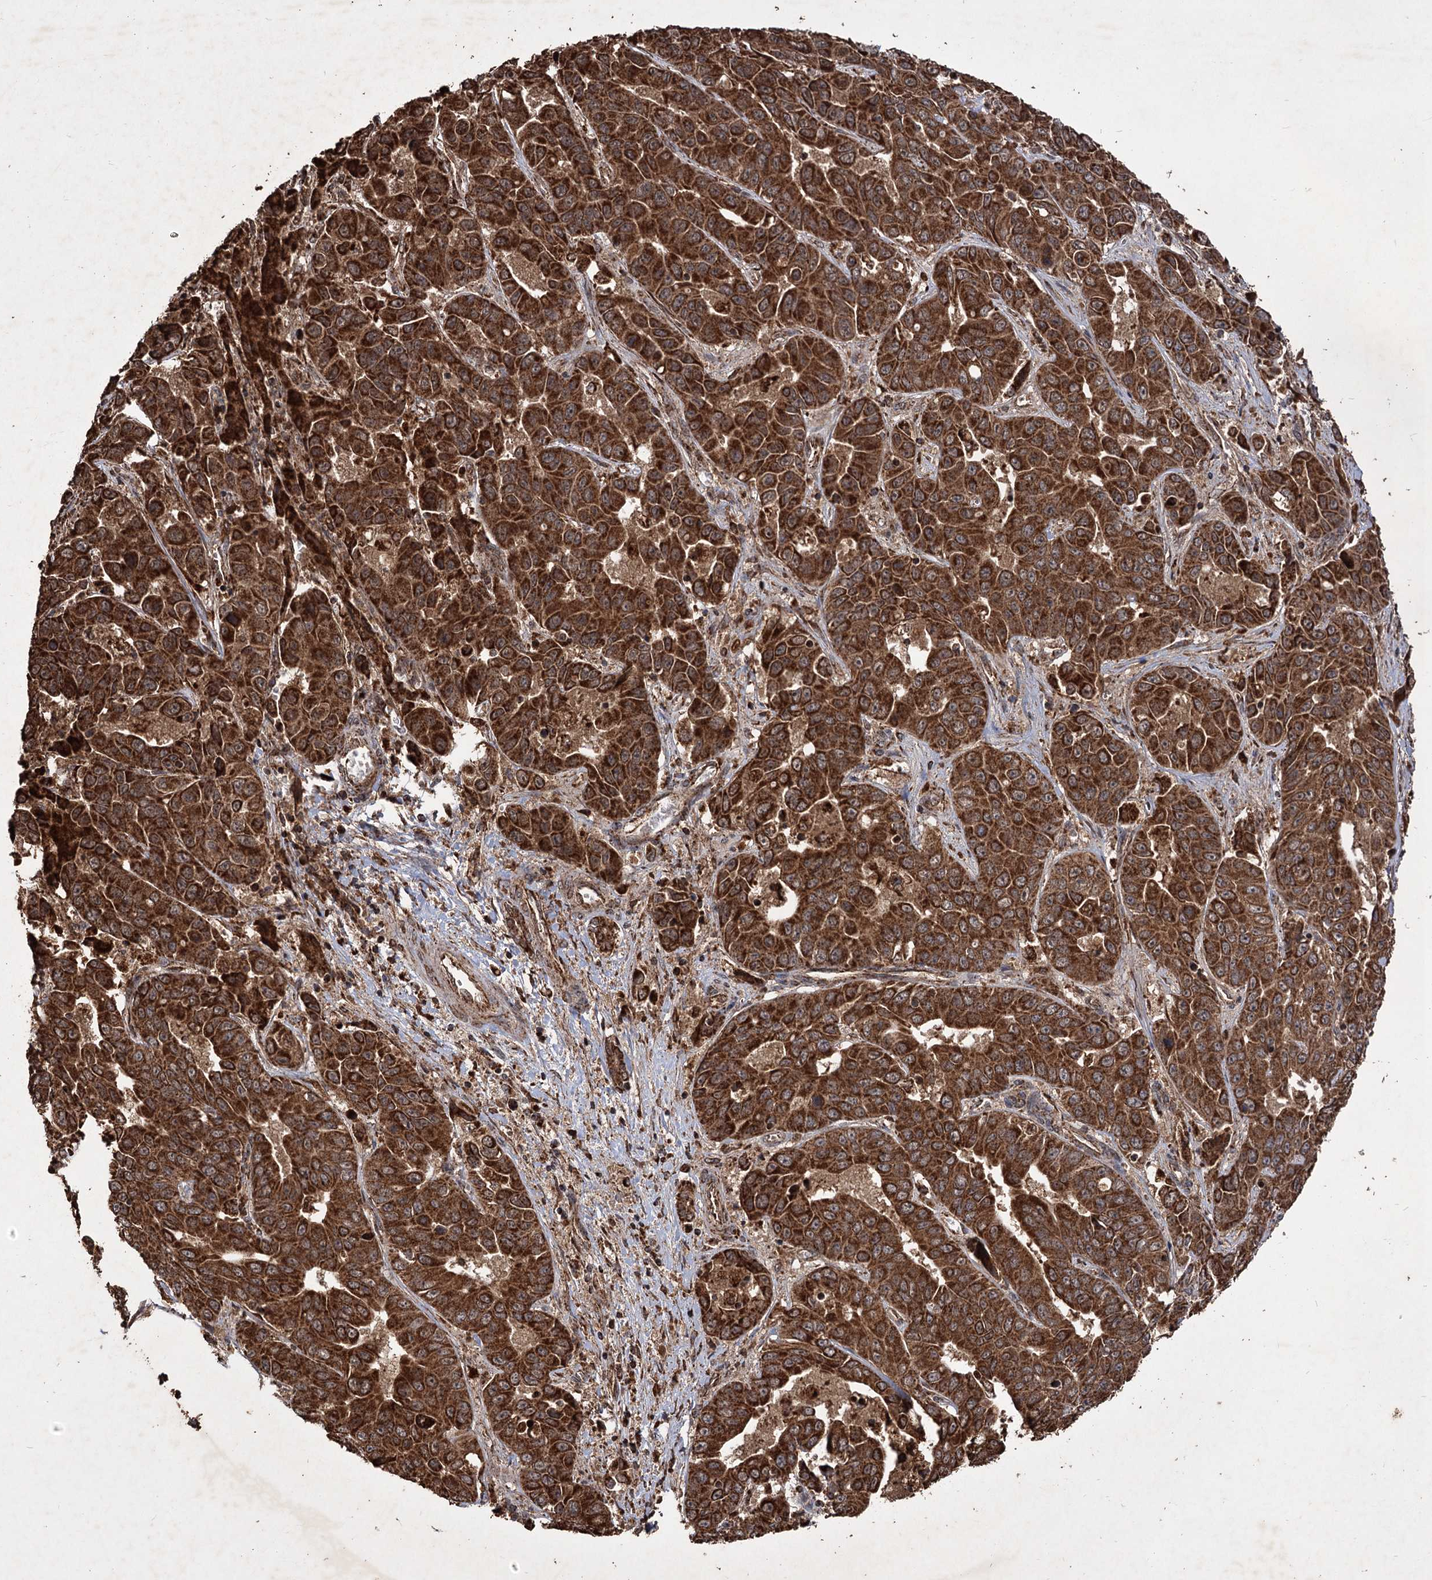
{"staining": {"intensity": "strong", "quantity": ">75%", "location": "cytoplasmic/membranous"}, "tissue": "liver cancer", "cell_type": "Tumor cells", "image_type": "cancer", "snomed": [{"axis": "morphology", "description": "Cholangiocarcinoma"}, {"axis": "topography", "description": "Liver"}], "caption": "Brown immunohistochemical staining in liver cancer displays strong cytoplasmic/membranous staining in about >75% of tumor cells.", "gene": "IPO4", "patient": {"sex": "female", "age": 52}}